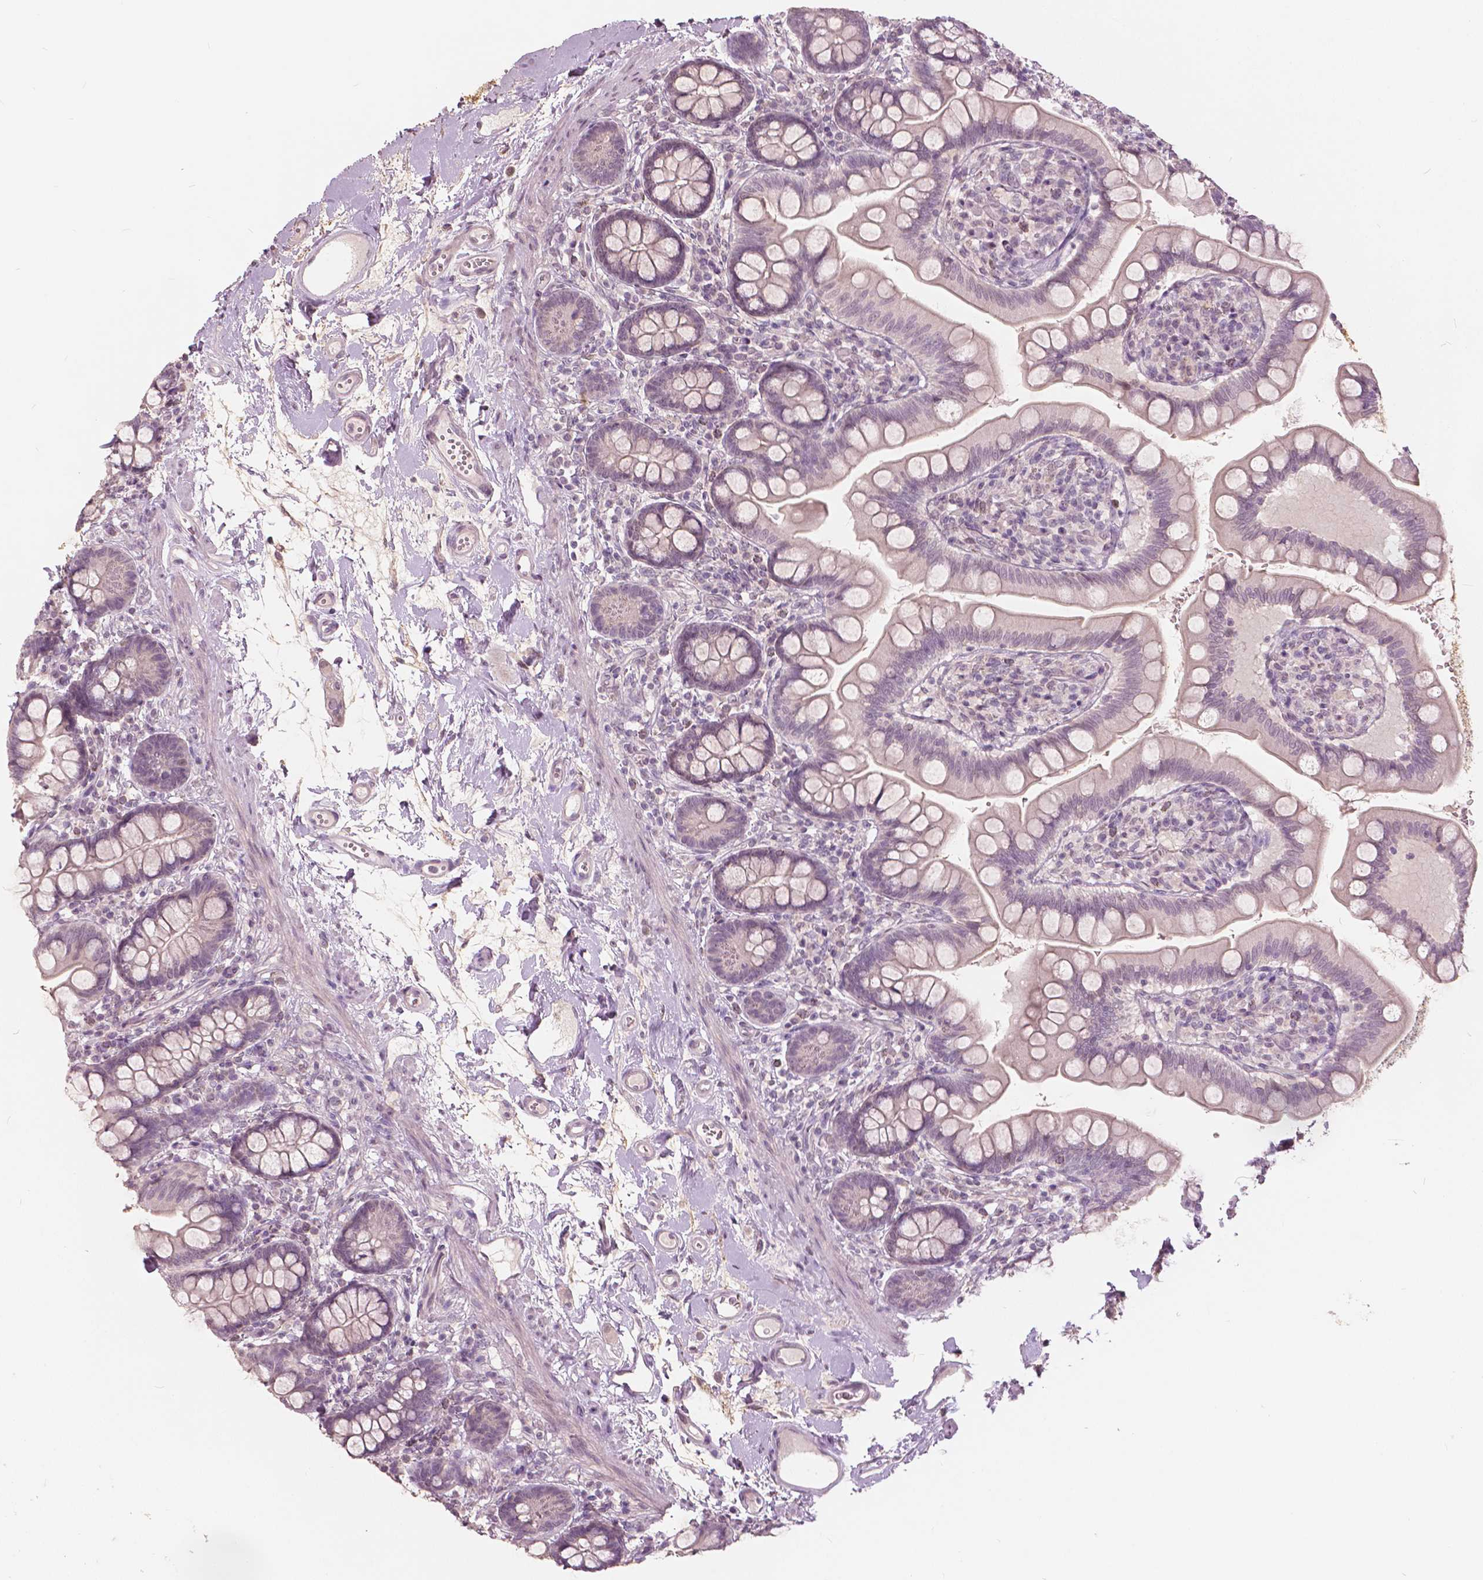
{"staining": {"intensity": "negative", "quantity": "none", "location": "none"}, "tissue": "small intestine", "cell_type": "Glandular cells", "image_type": "normal", "snomed": [{"axis": "morphology", "description": "Normal tissue, NOS"}, {"axis": "topography", "description": "Small intestine"}], "caption": "Glandular cells are negative for brown protein staining in benign small intestine. (Stains: DAB (3,3'-diaminobenzidine) IHC with hematoxylin counter stain, Microscopy: brightfield microscopy at high magnification).", "gene": "NANOG", "patient": {"sex": "female", "age": 56}}